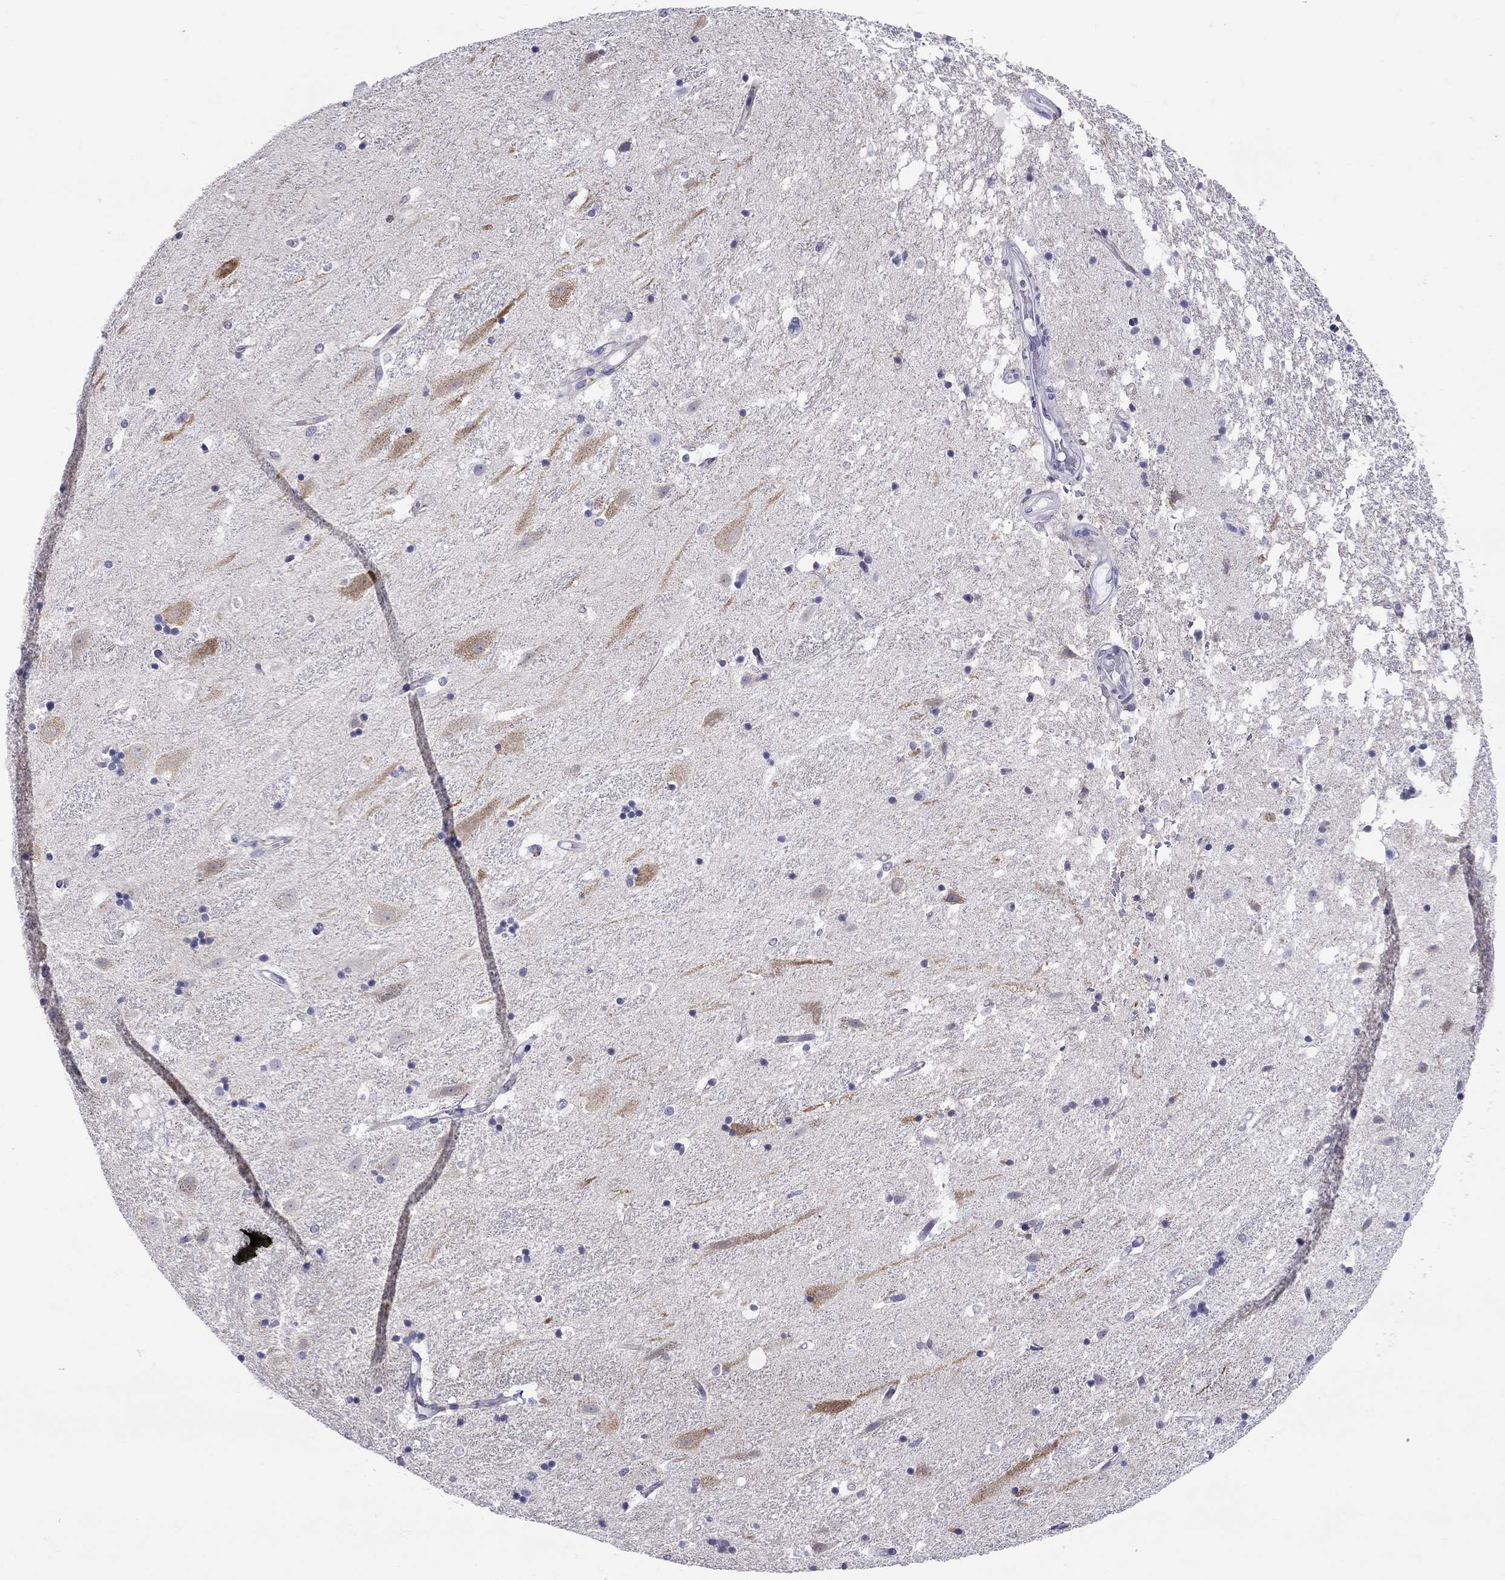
{"staining": {"intensity": "negative", "quantity": "none", "location": "none"}, "tissue": "hippocampus", "cell_type": "Glial cells", "image_type": "normal", "snomed": [{"axis": "morphology", "description": "Normal tissue, NOS"}, {"axis": "topography", "description": "Hippocampus"}], "caption": "High magnification brightfield microscopy of unremarkable hippocampus stained with DAB (3,3'-diaminobenzidine) (brown) and counterstained with hematoxylin (blue): glial cells show no significant positivity. Brightfield microscopy of immunohistochemistry stained with DAB (brown) and hematoxylin (blue), captured at high magnification.", "gene": "SLC46A2", "patient": {"sex": "male", "age": 49}}